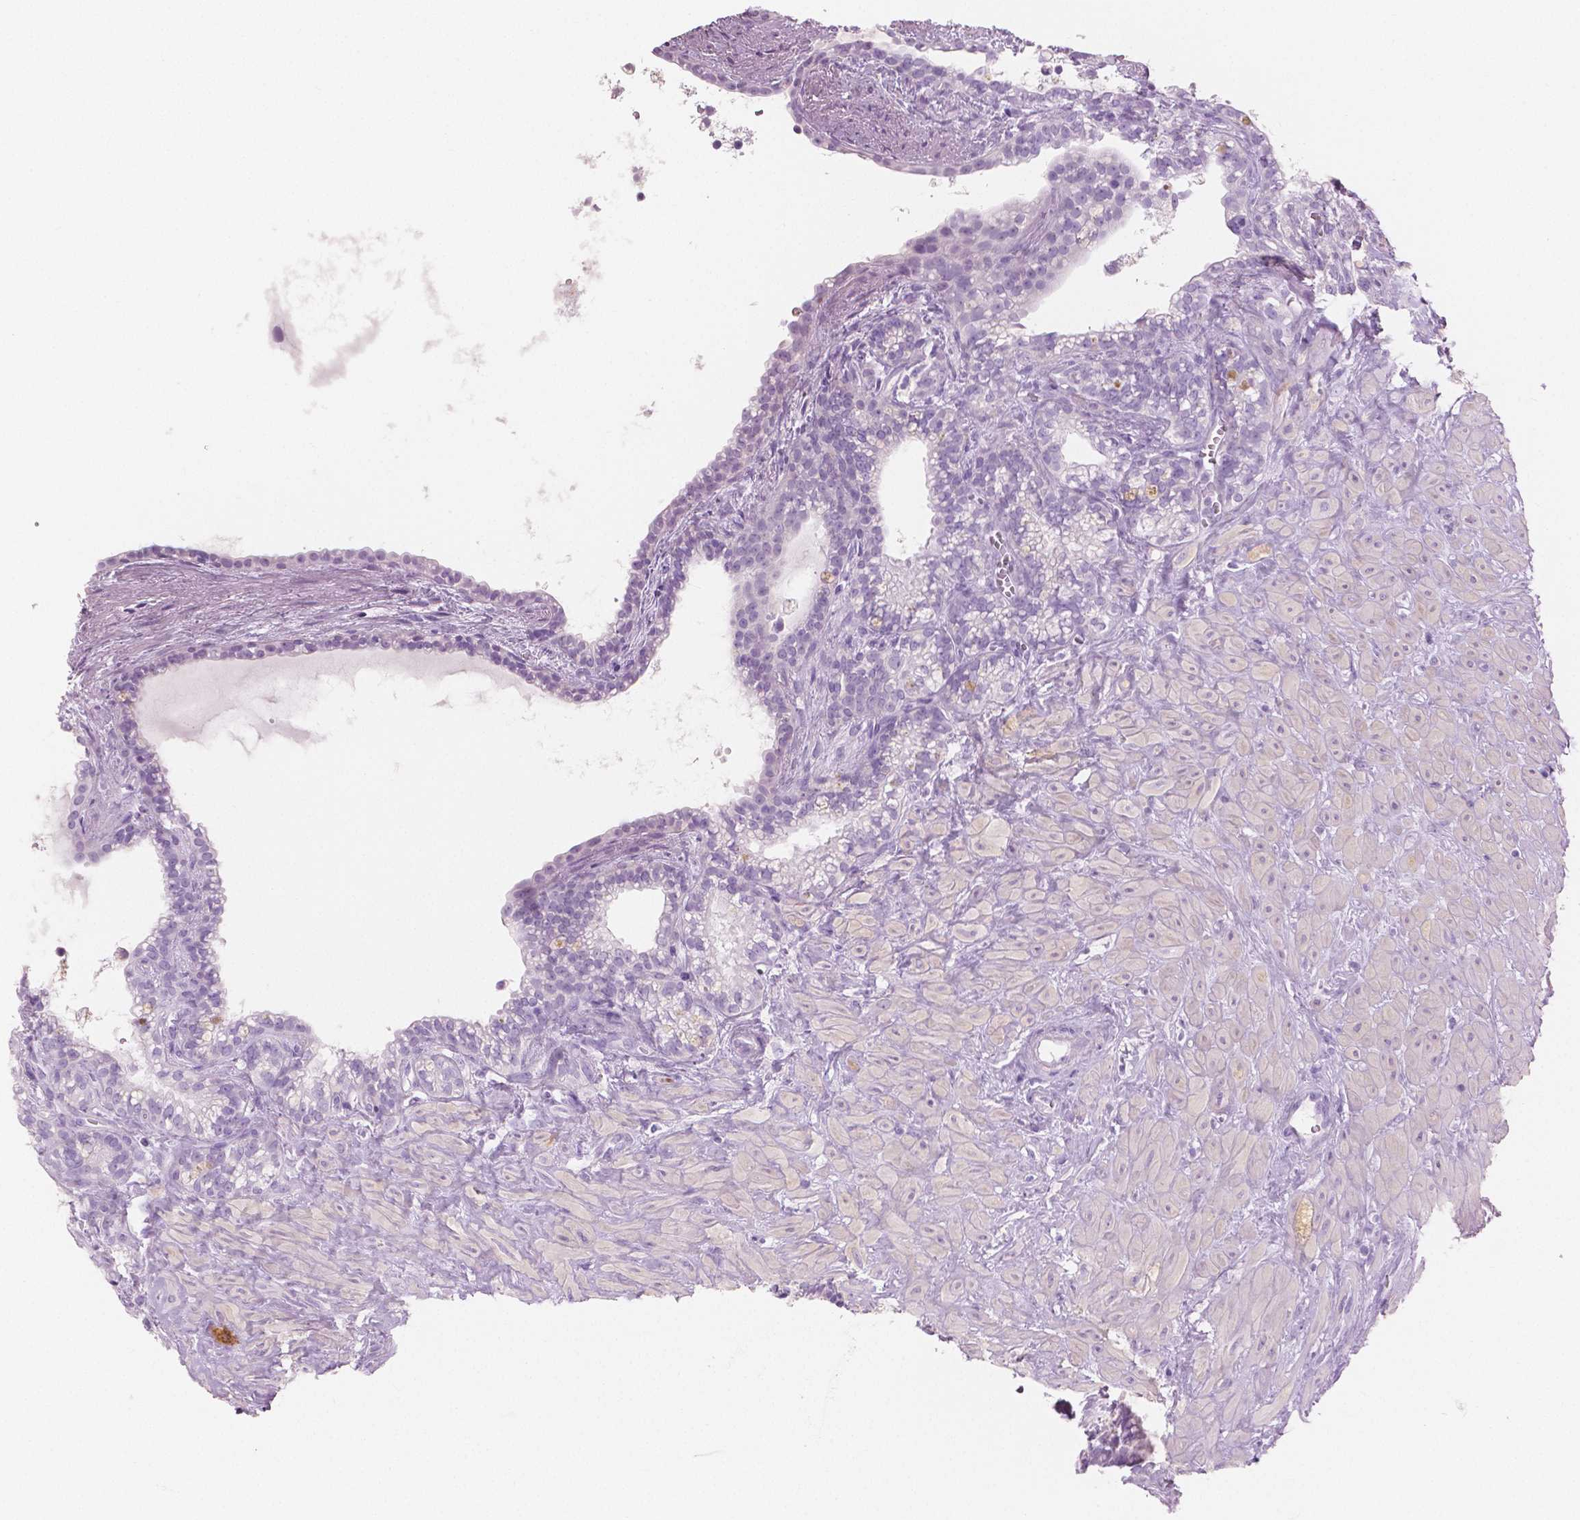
{"staining": {"intensity": "negative", "quantity": "none", "location": "none"}, "tissue": "seminal vesicle", "cell_type": "Glandular cells", "image_type": "normal", "snomed": [{"axis": "morphology", "description": "Normal tissue, NOS"}, {"axis": "topography", "description": "Seminal veicle"}], "caption": "DAB immunohistochemical staining of benign seminal vesicle demonstrates no significant expression in glandular cells.", "gene": "PLIN4", "patient": {"sex": "male", "age": 76}}